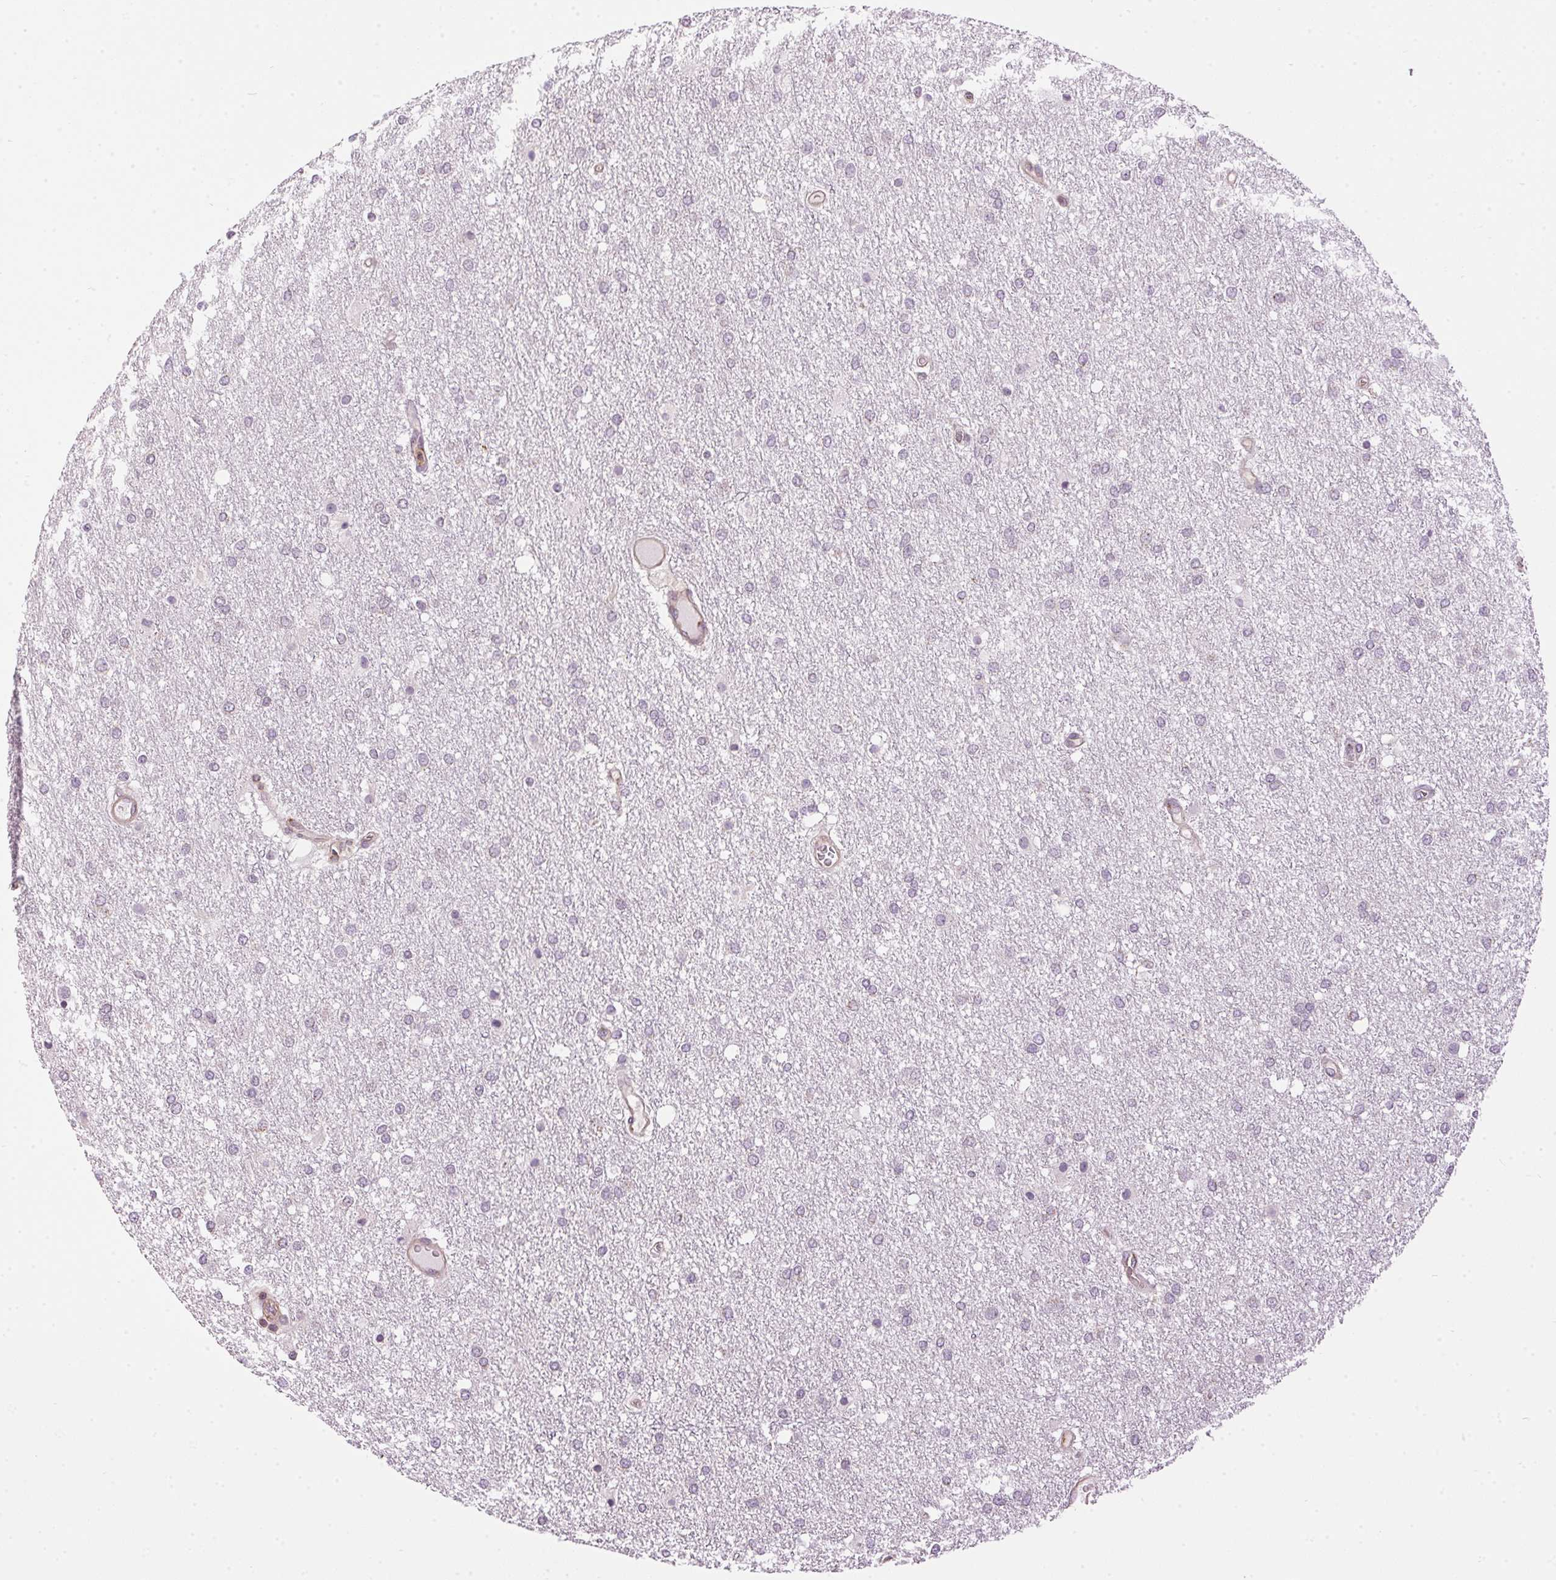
{"staining": {"intensity": "negative", "quantity": "none", "location": "none"}, "tissue": "glioma", "cell_type": "Tumor cells", "image_type": "cancer", "snomed": [{"axis": "morphology", "description": "Glioma, malignant, High grade"}, {"axis": "topography", "description": "Brain"}], "caption": "DAB (3,3'-diaminobenzidine) immunohistochemical staining of malignant glioma (high-grade) displays no significant expression in tumor cells.", "gene": "GOLPH3", "patient": {"sex": "female", "age": 61}}